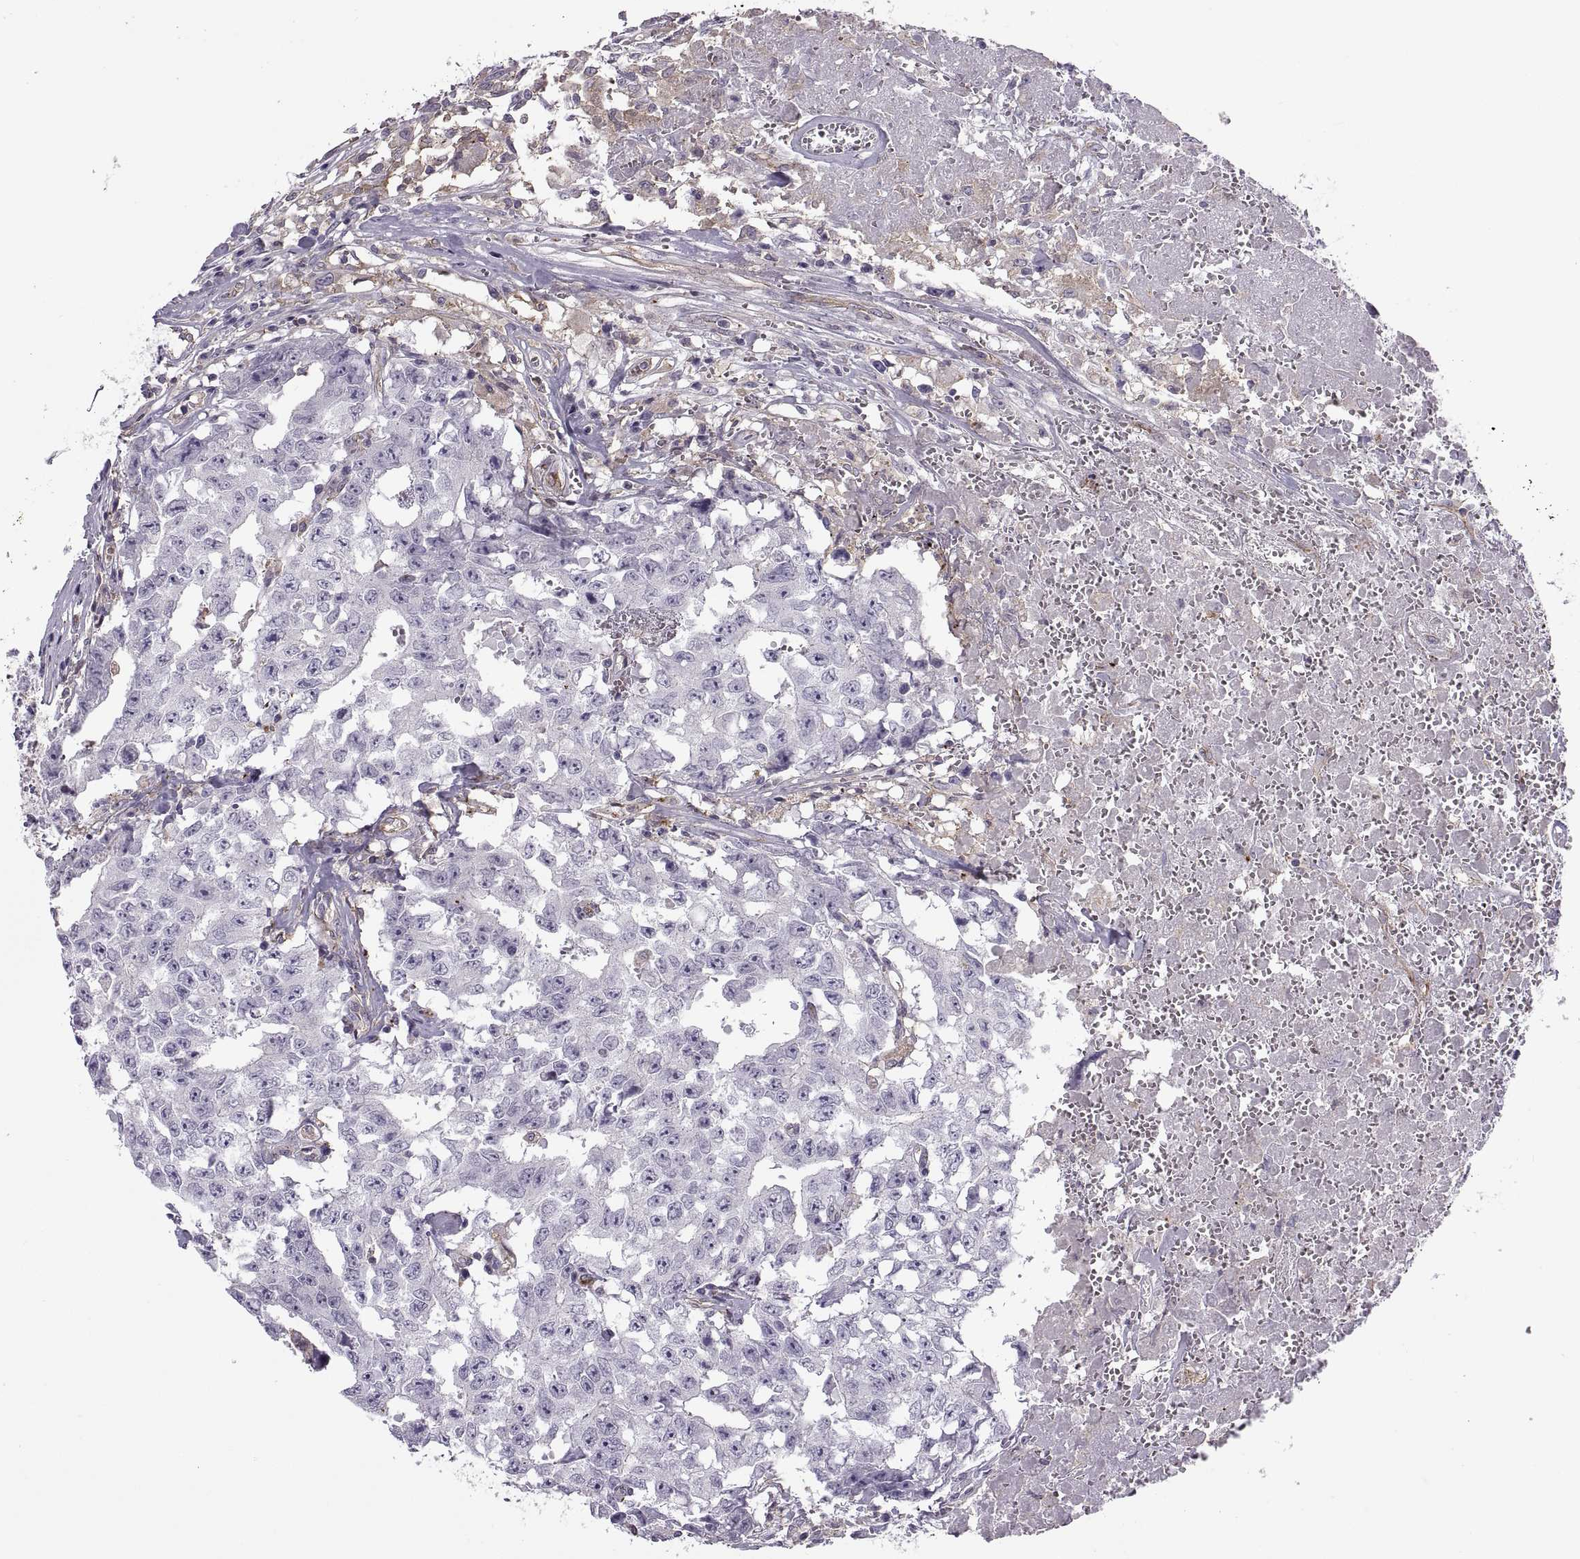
{"staining": {"intensity": "negative", "quantity": "none", "location": "none"}, "tissue": "testis cancer", "cell_type": "Tumor cells", "image_type": "cancer", "snomed": [{"axis": "morphology", "description": "Carcinoma, Embryonal, NOS"}, {"axis": "topography", "description": "Testis"}], "caption": "Testis embryonal carcinoma stained for a protein using immunohistochemistry reveals no positivity tumor cells.", "gene": "RALB", "patient": {"sex": "male", "age": 36}}